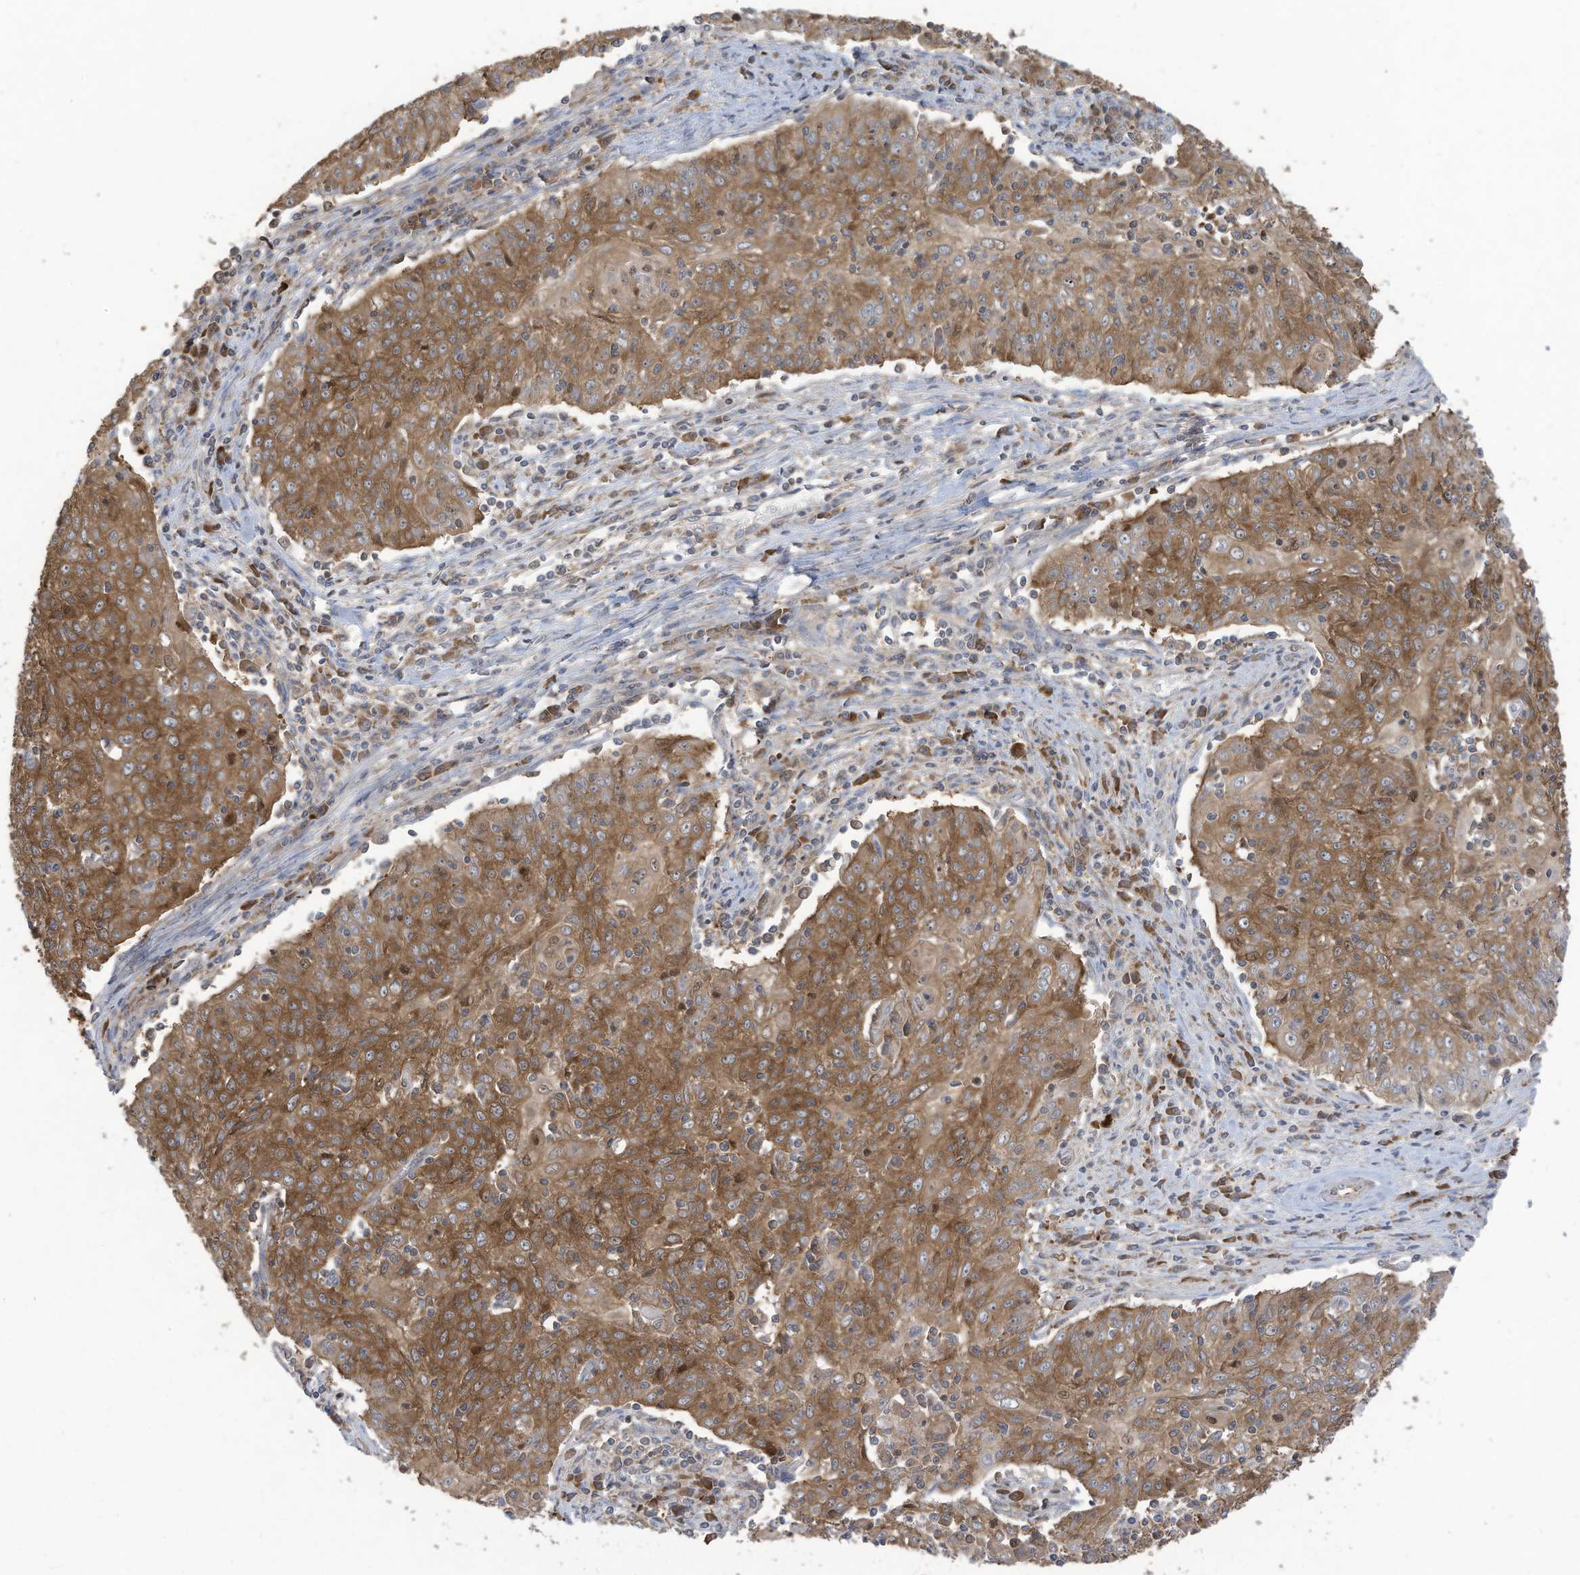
{"staining": {"intensity": "moderate", "quantity": ">75%", "location": "cytoplasmic/membranous"}, "tissue": "cervical cancer", "cell_type": "Tumor cells", "image_type": "cancer", "snomed": [{"axis": "morphology", "description": "Squamous cell carcinoma, NOS"}, {"axis": "topography", "description": "Cervix"}], "caption": "Brown immunohistochemical staining in human cervical squamous cell carcinoma exhibits moderate cytoplasmic/membranous expression in about >75% of tumor cells.", "gene": "OLA1", "patient": {"sex": "female", "age": 48}}